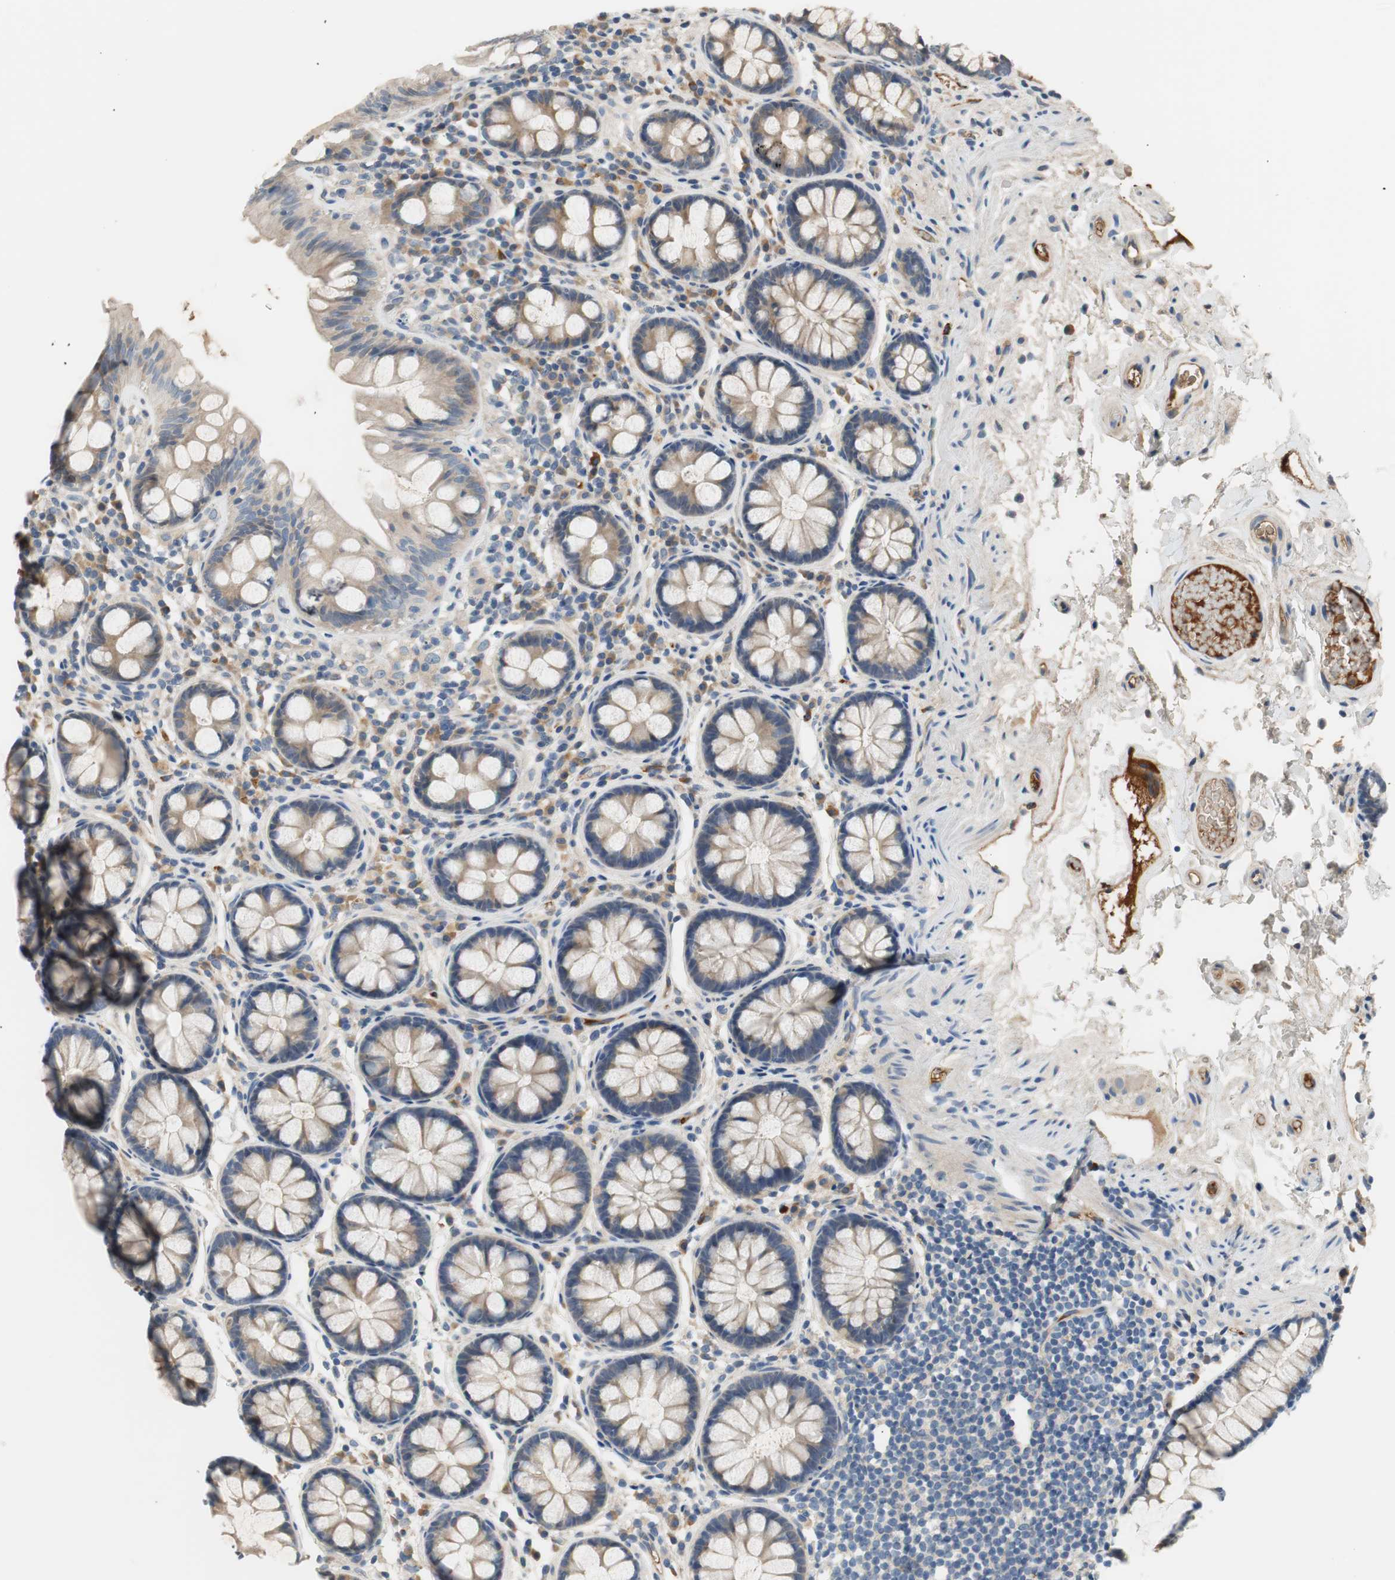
{"staining": {"intensity": "moderate", "quantity": ">75%", "location": "cytoplasmic/membranous"}, "tissue": "colon", "cell_type": "Endothelial cells", "image_type": "normal", "snomed": [{"axis": "morphology", "description": "Normal tissue, NOS"}, {"axis": "topography", "description": "Colon"}], "caption": "Protein staining of unremarkable colon reveals moderate cytoplasmic/membranous positivity in approximately >75% of endothelial cells.", "gene": "C4A", "patient": {"sex": "female", "age": 80}}